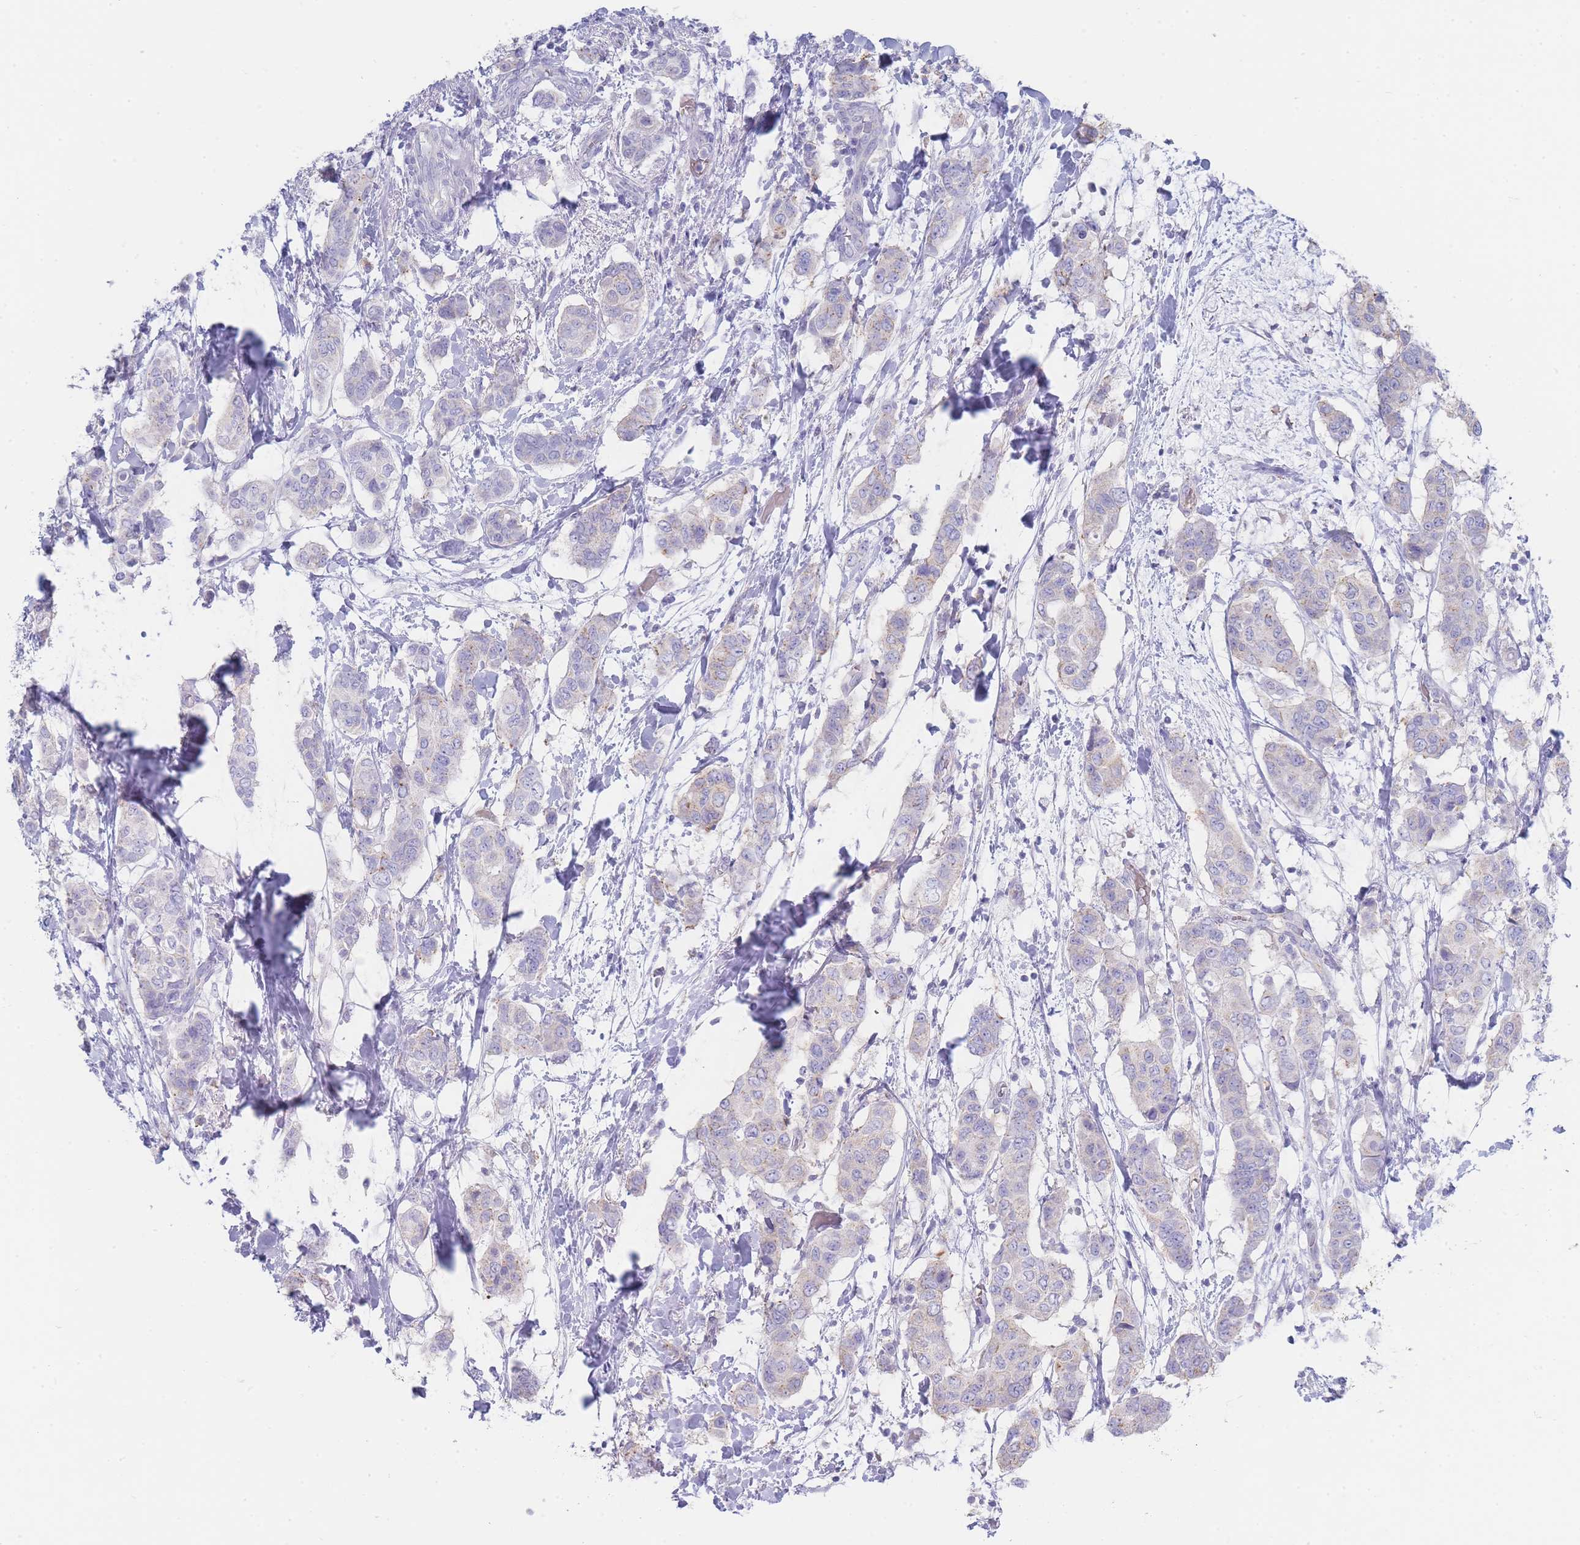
{"staining": {"intensity": "weak", "quantity": "<25%", "location": "cytoplasmic/membranous"}, "tissue": "breast cancer", "cell_type": "Tumor cells", "image_type": "cancer", "snomed": [{"axis": "morphology", "description": "Lobular carcinoma"}, {"axis": "topography", "description": "Breast"}], "caption": "The image reveals no significant staining in tumor cells of lobular carcinoma (breast).", "gene": "HBG2", "patient": {"sex": "female", "age": 51}}